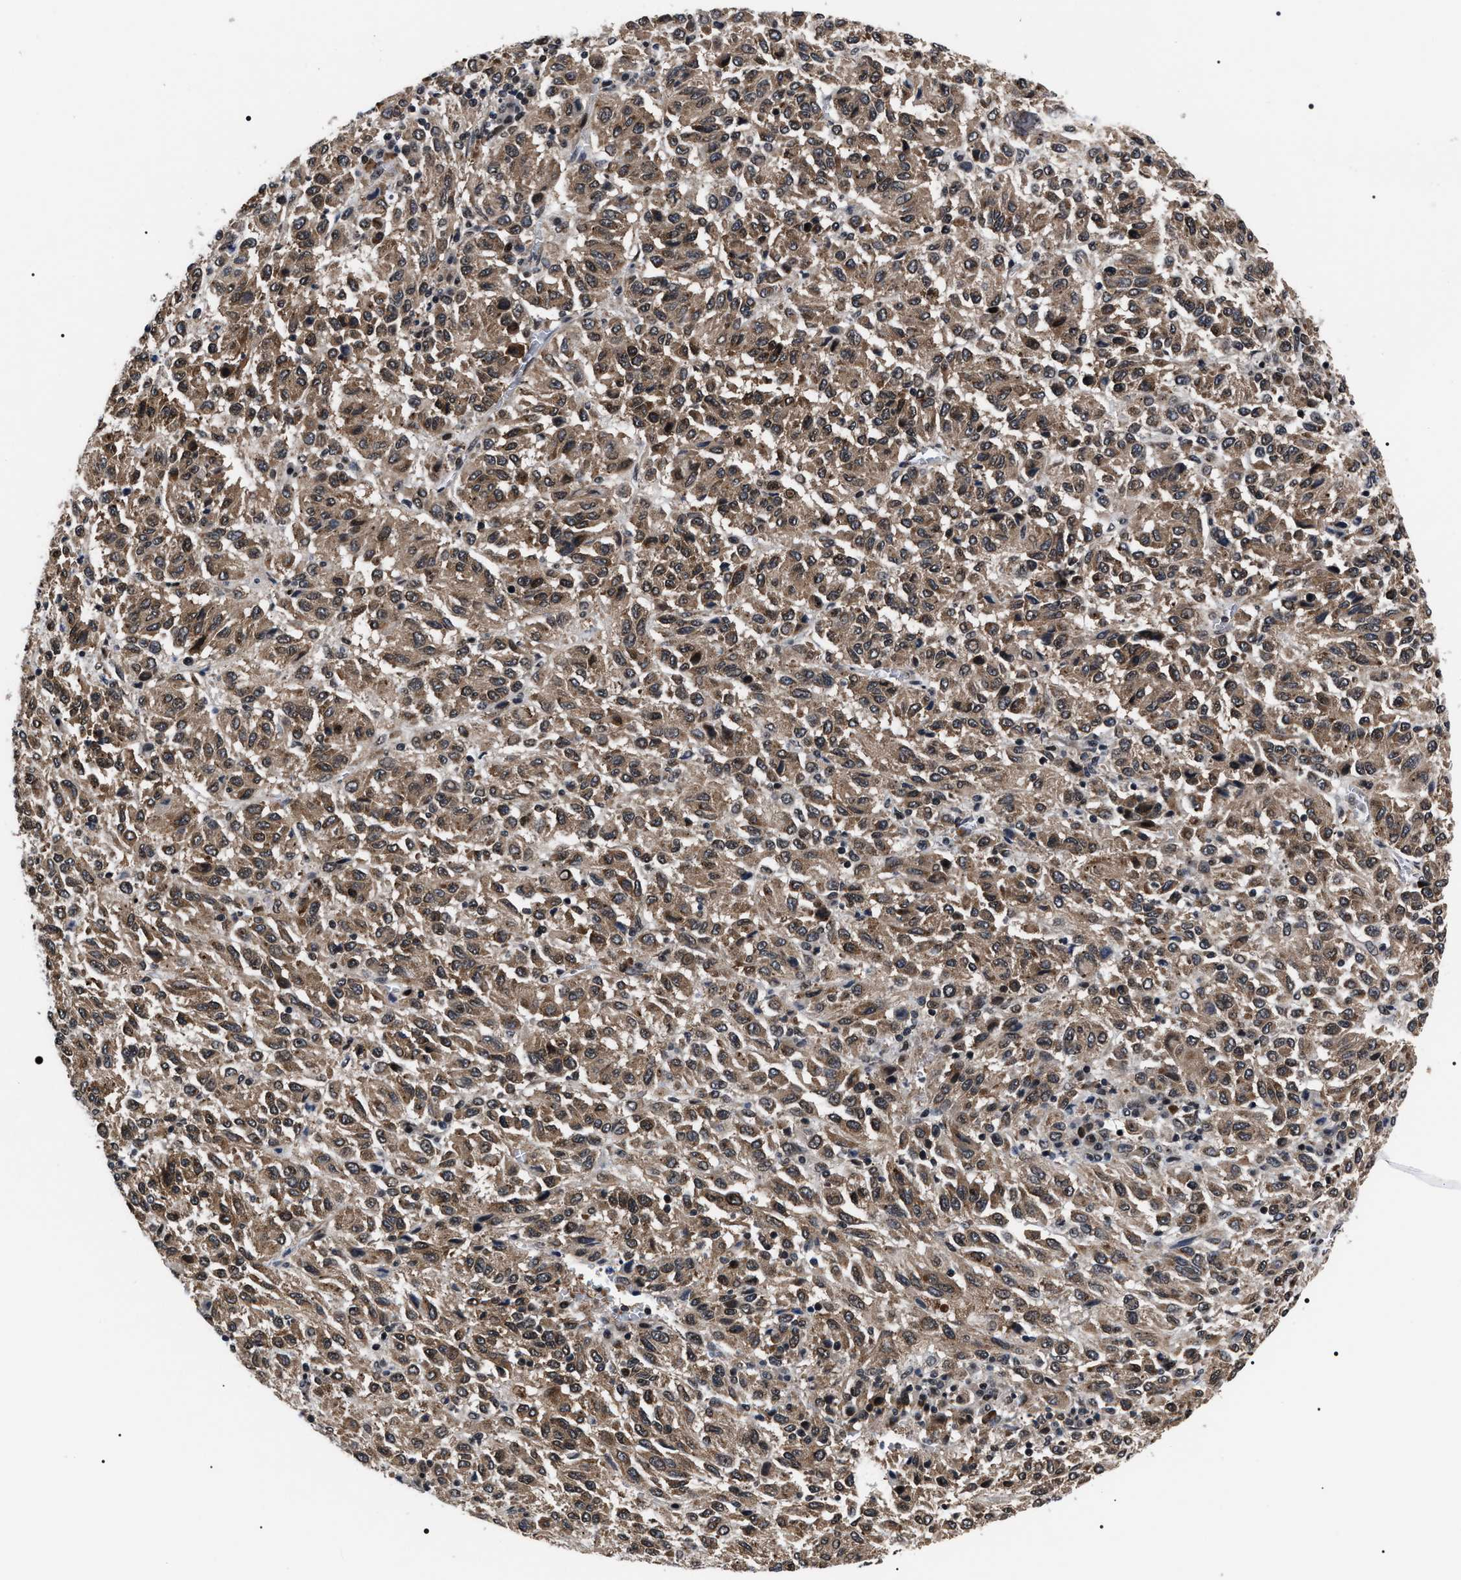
{"staining": {"intensity": "moderate", "quantity": ">75%", "location": "cytoplasmic/membranous"}, "tissue": "melanoma", "cell_type": "Tumor cells", "image_type": "cancer", "snomed": [{"axis": "morphology", "description": "Malignant melanoma, Metastatic site"}, {"axis": "topography", "description": "Lung"}], "caption": "This is an image of immunohistochemistry staining of malignant melanoma (metastatic site), which shows moderate positivity in the cytoplasmic/membranous of tumor cells.", "gene": "CSNK2A1", "patient": {"sex": "male", "age": 64}}